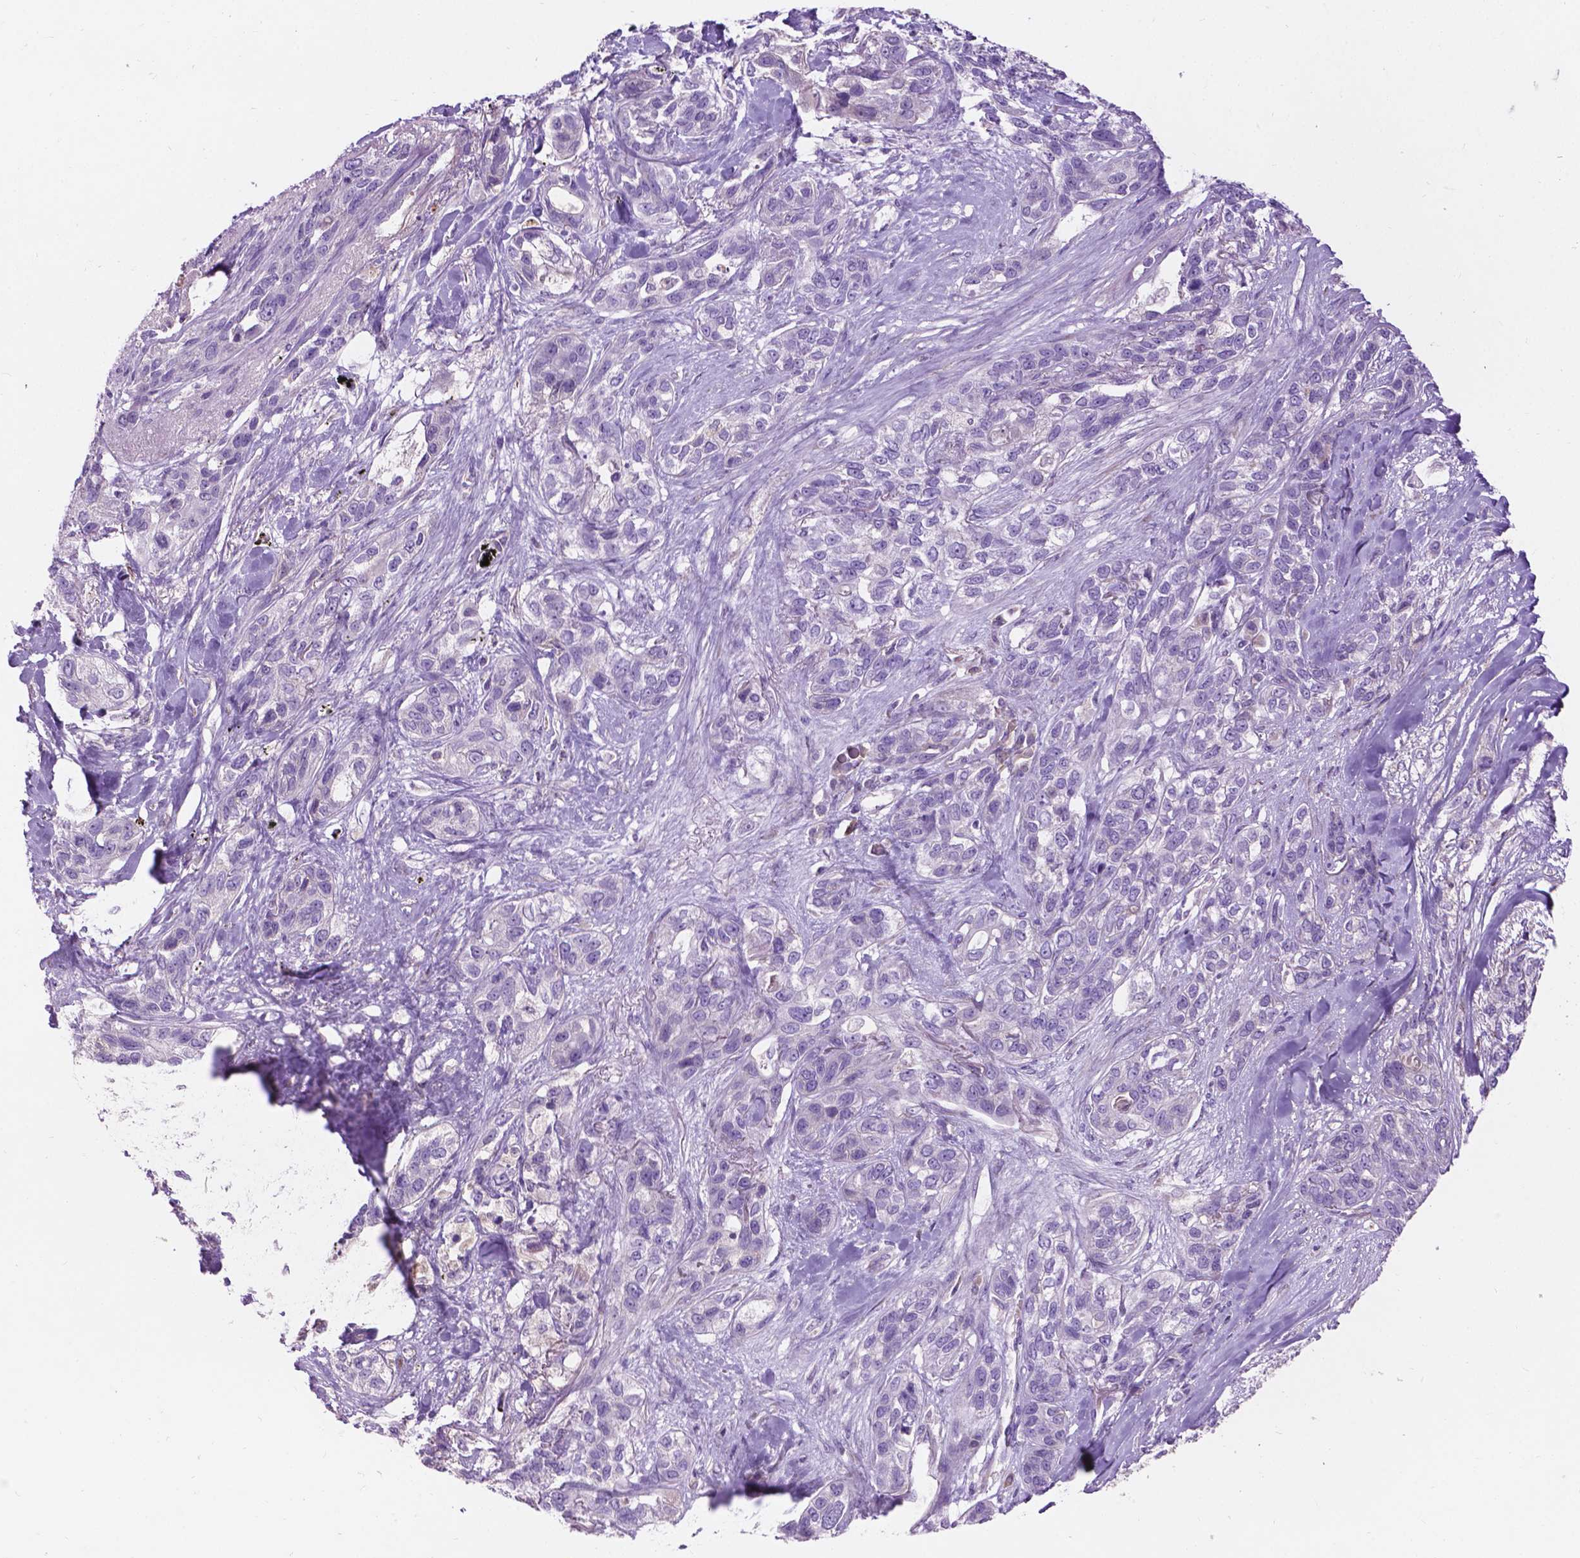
{"staining": {"intensity": "negative", "quantity": "none", "location": "none"}, "tissue": "lung cancer", "cell_type": "Tumor cells", "image_type": "cancer", "snomed": [{"axis": "morphology", "description": "Squamous cell carcinoma, NOS"}, {"axis": "topography", "description": "Lung"}], "caption": "Immunohistochemistry (IHC) of human lung cancer shows no staining in tumor cells.", "gene": "NOXO1", "patient": {"sex": "female", "age": 70}}